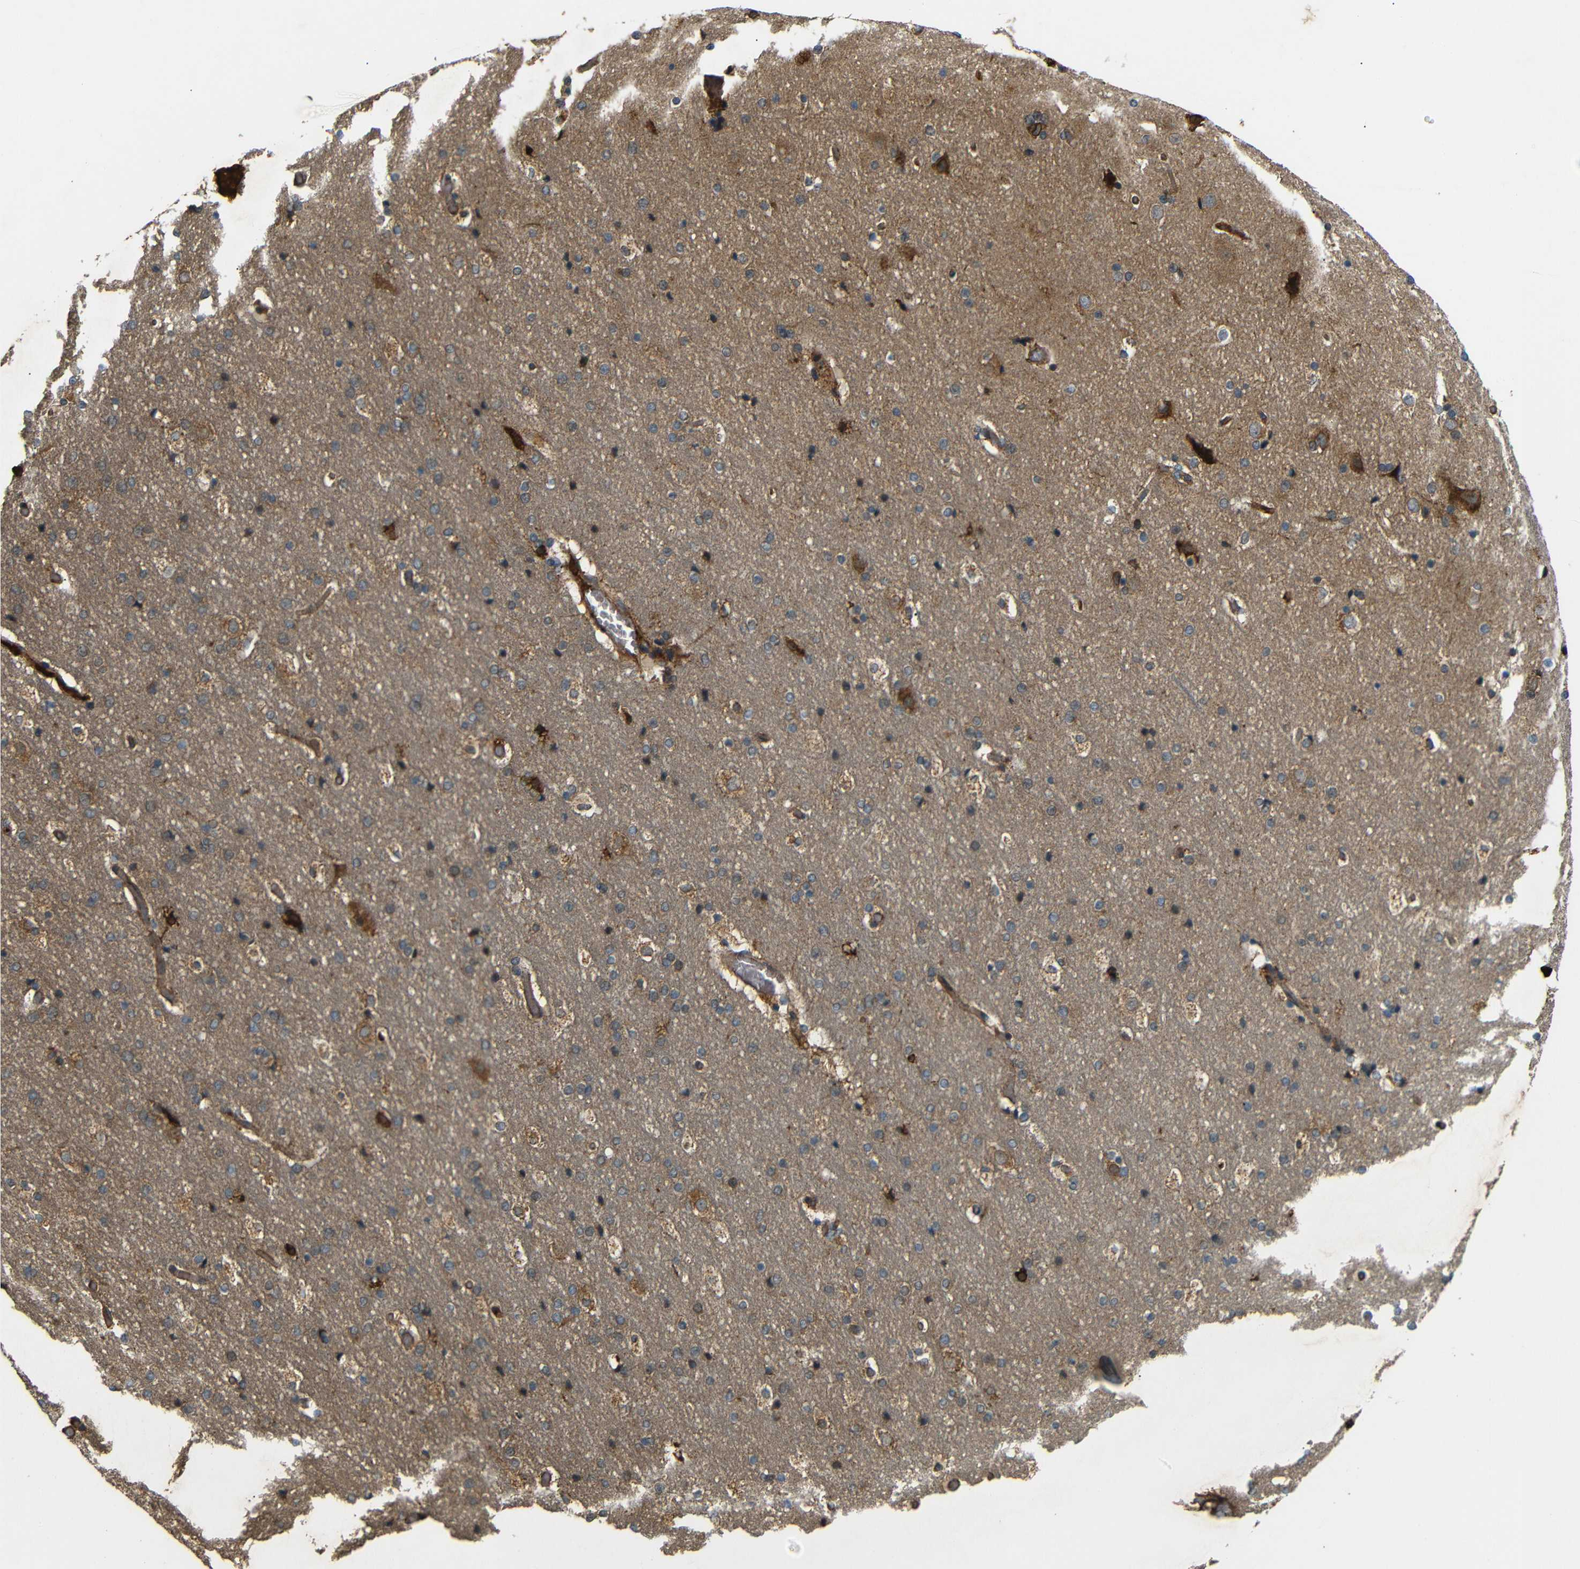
{"staining": {"intensity": "moderate", "quantity": ">75%", "location": "cytoplasmic/membranous"}, "tissue": "cerebral cortex", "cell_type": "Endothelial cells", "image_type": "normal", "snomed": [{"axis": "morphology", "description": "Normal tissue, NOS"}, {"axis": "topography", "description": "Cerebral cortex"}], "caption": "The micrograph demonstrates staining of normal cerebral cortex, revealing moderate cytoplasmic/membranous protein expression (brown color) within endothelial cells. (IHC, brightfield microscopy, high magnification).", "gene": "ATP7A", "patient": {"sex": "male", "age": 57}}